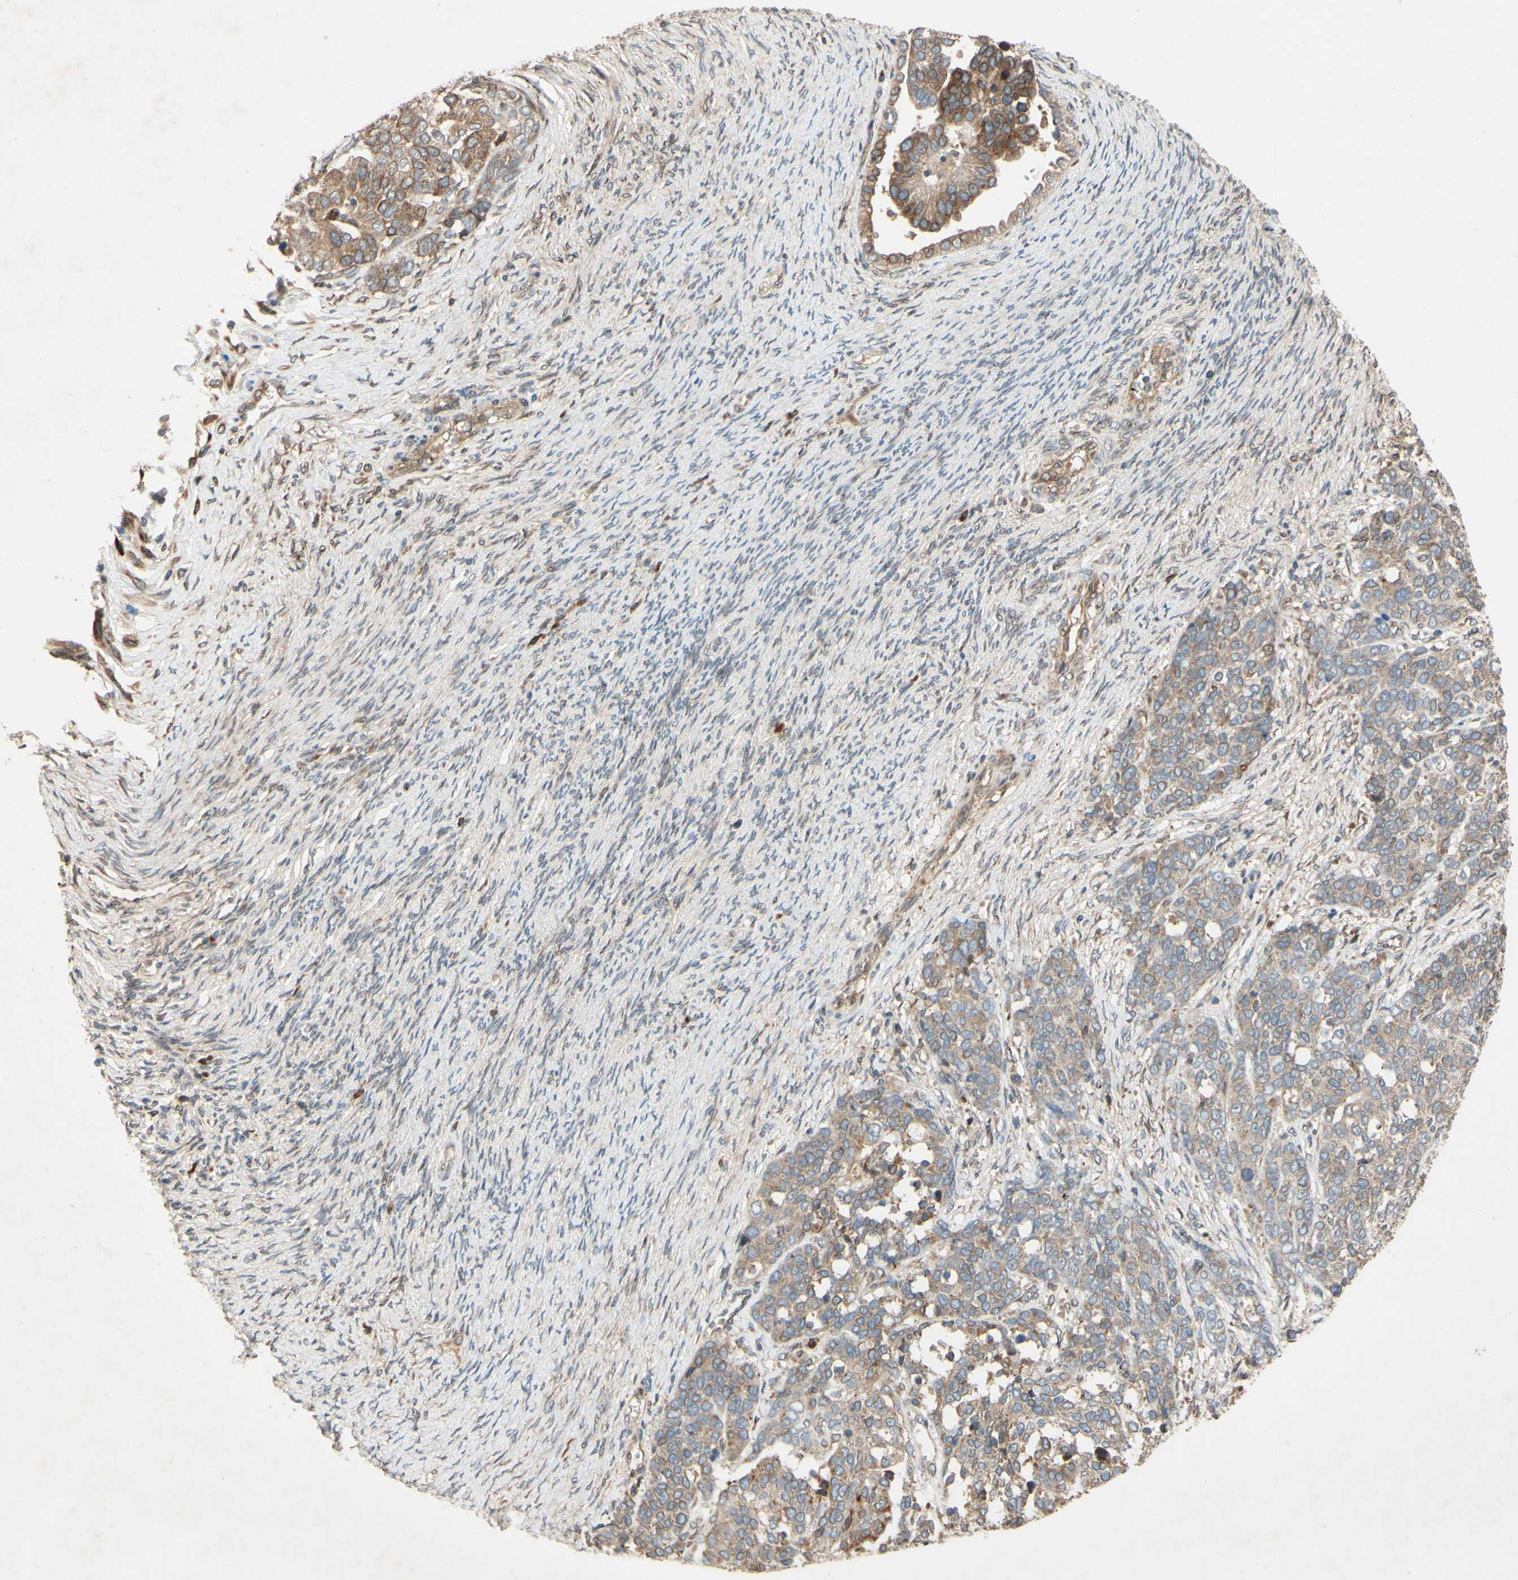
{"staining": {"intensity": "moderate", "quantity": "25%-75%", "location": "cytoplasmic/membranous,nuclear"}, "tissue": "ovarian cancer", "cell_type": "Tumor cells", "image_type": "cancer", "snomed": [{"axis": "morphology", "description": "Cystadenocarcinoma, serous, NOS"}, {"axis": "topography", "description": "Ovary"}], "caption": "Immunohistochemistry (IHC) staining of ovarian cancer, which reveals medium levels of moderate cytoplasmic/membranous and nuclear positivity in approximately 25%-75% of tumor cells indicating moderate cytoplasmic/membranous and nuclear protein positivity. The staining was performed using DAB (brown) for protein detection and nuclei were counterstained in hematoxylin (blue).", "gene": "PTPRU", "patient": {"sex": "female", "age": 44}}